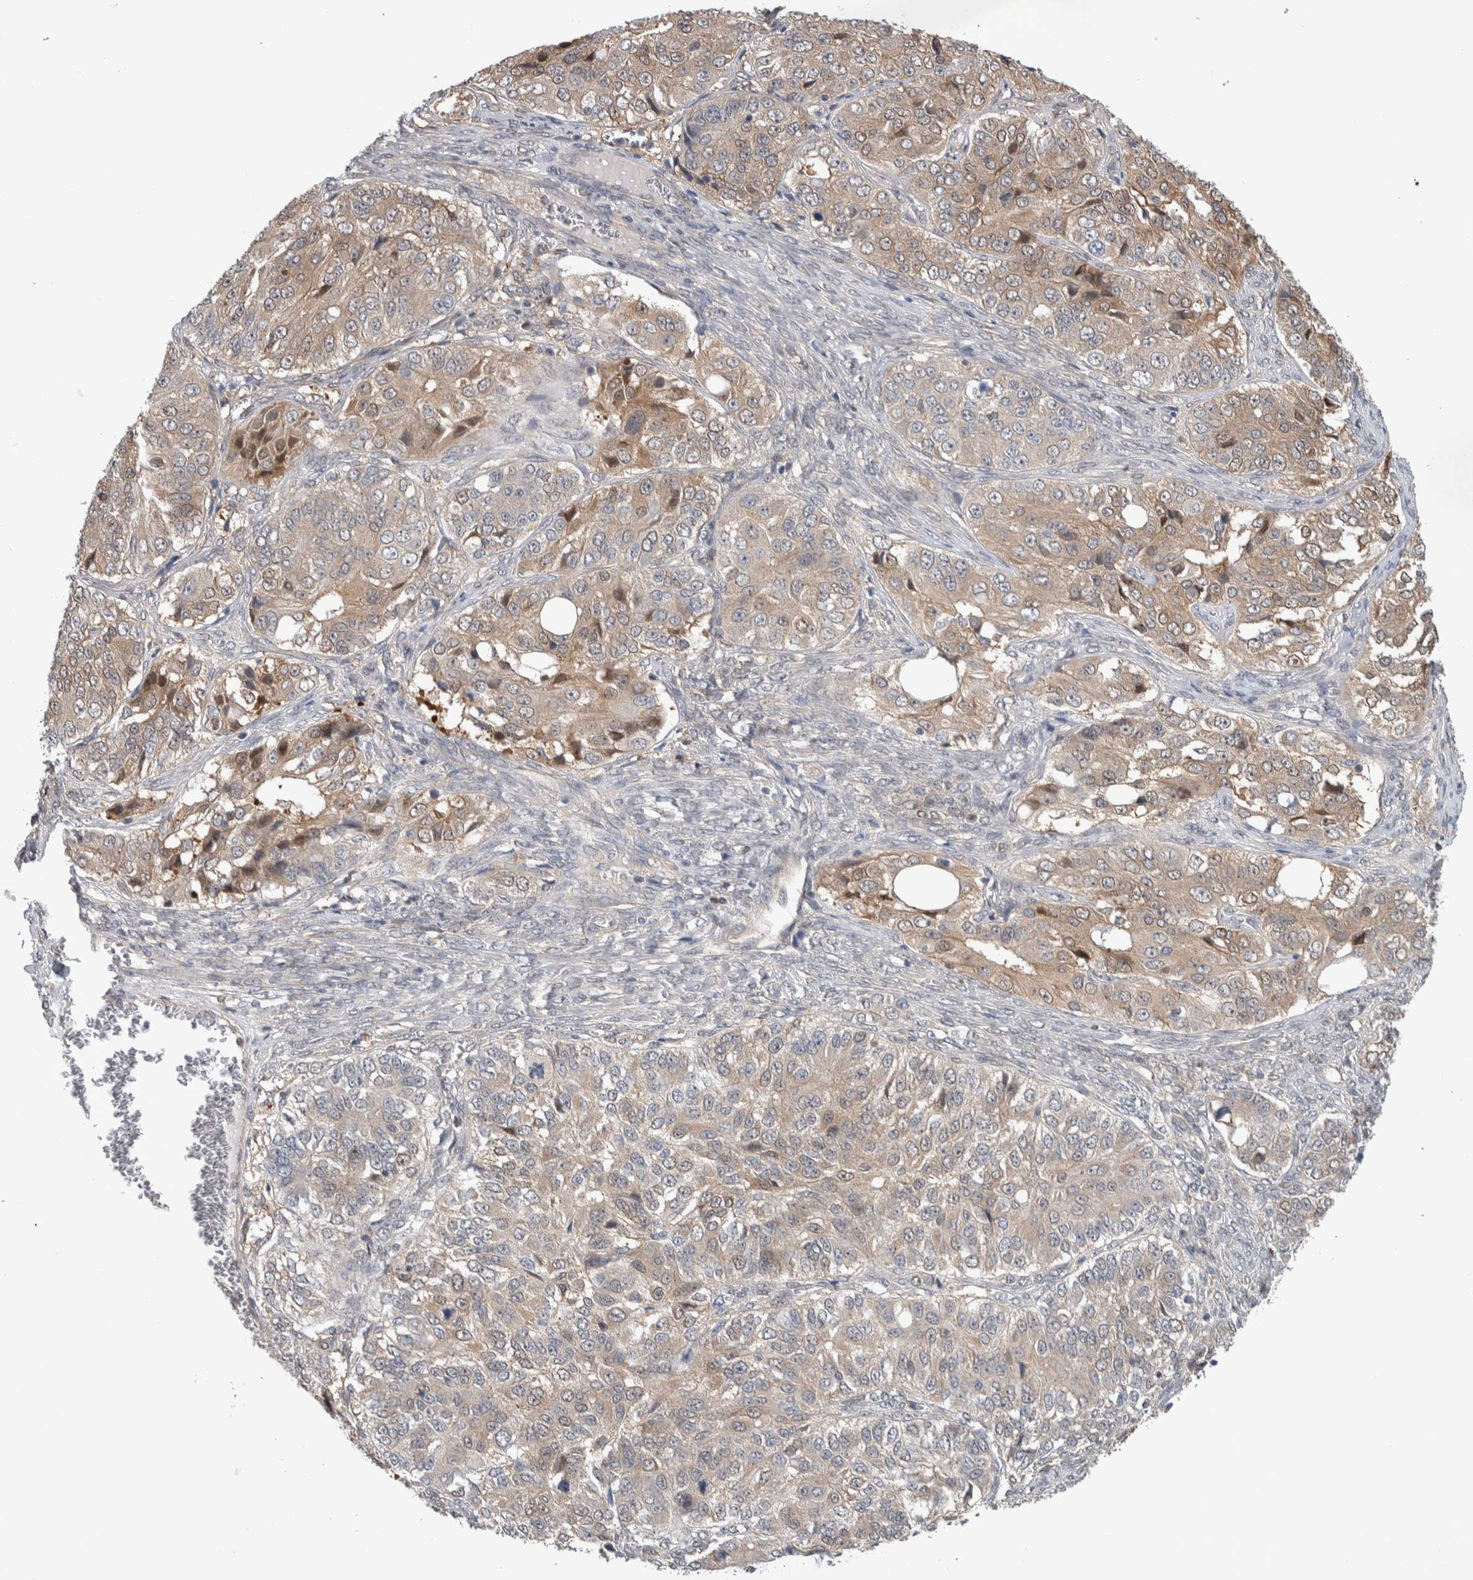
{"staining": {"intensity": "moderate", "quantity": ">75%", "location": "cytoplasmic/membranous"}, "tissue": "ovarian cancer", "cell_type": "Tumor cells", "image_type": "cancer", "snomed": [{"axis": "morphology", "description": "Carcinoma, endometroid"}, {"axis": "topography", "description": "Ovary"}], "caption": "Immunohistochemical staining of ovarian cancer (endometroid carcinoma) exhibits medium levels of moderate cytoplasmic/membranous protein staining in about >75% of tumor cells.", "gene": "TAX1BP1", "patient": {"sex": "female", "age": 51}}